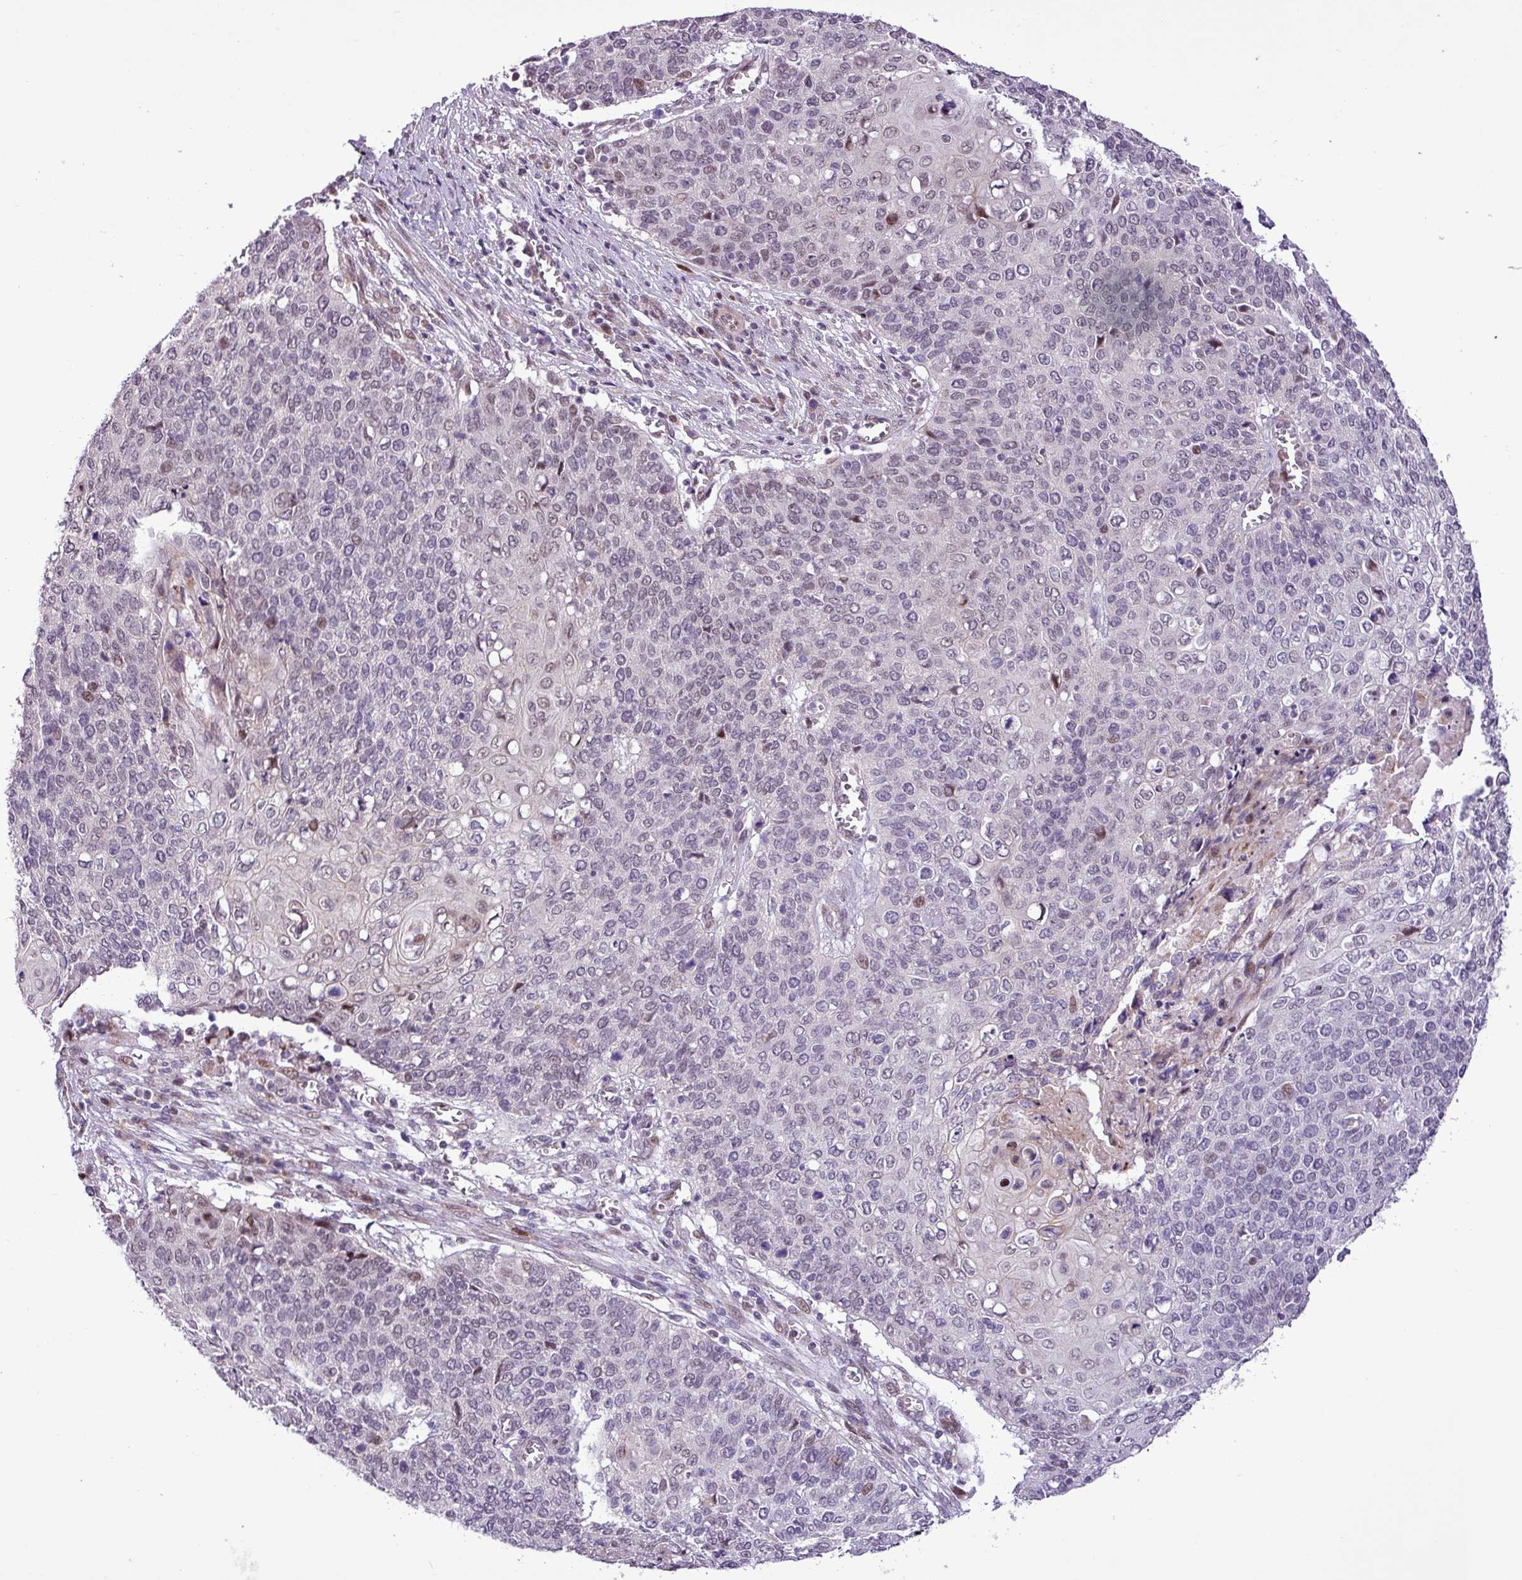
{"staining": {"intensity": "moderate", "quantity": "<25%", "location": "nuclear"}, "tissue": "cervical cancer", "cell_type": "Tumor cells", "image_type": "cancer", "snomed": [{"axis": "morphology", "description": "Squamous cell carcinoma, NOS"}, {"axis": "topography", "description": "Cervix"}], "caption": "IHC photomicrograph of cervical squamous cell carcinoma stained for a protein (brown), which demonstrates low levels of moderate nuclear expression in approximately <25% of tumor cells.", "gene": "ZNF354A", "patient": {"sex": "female", "age": 39}}